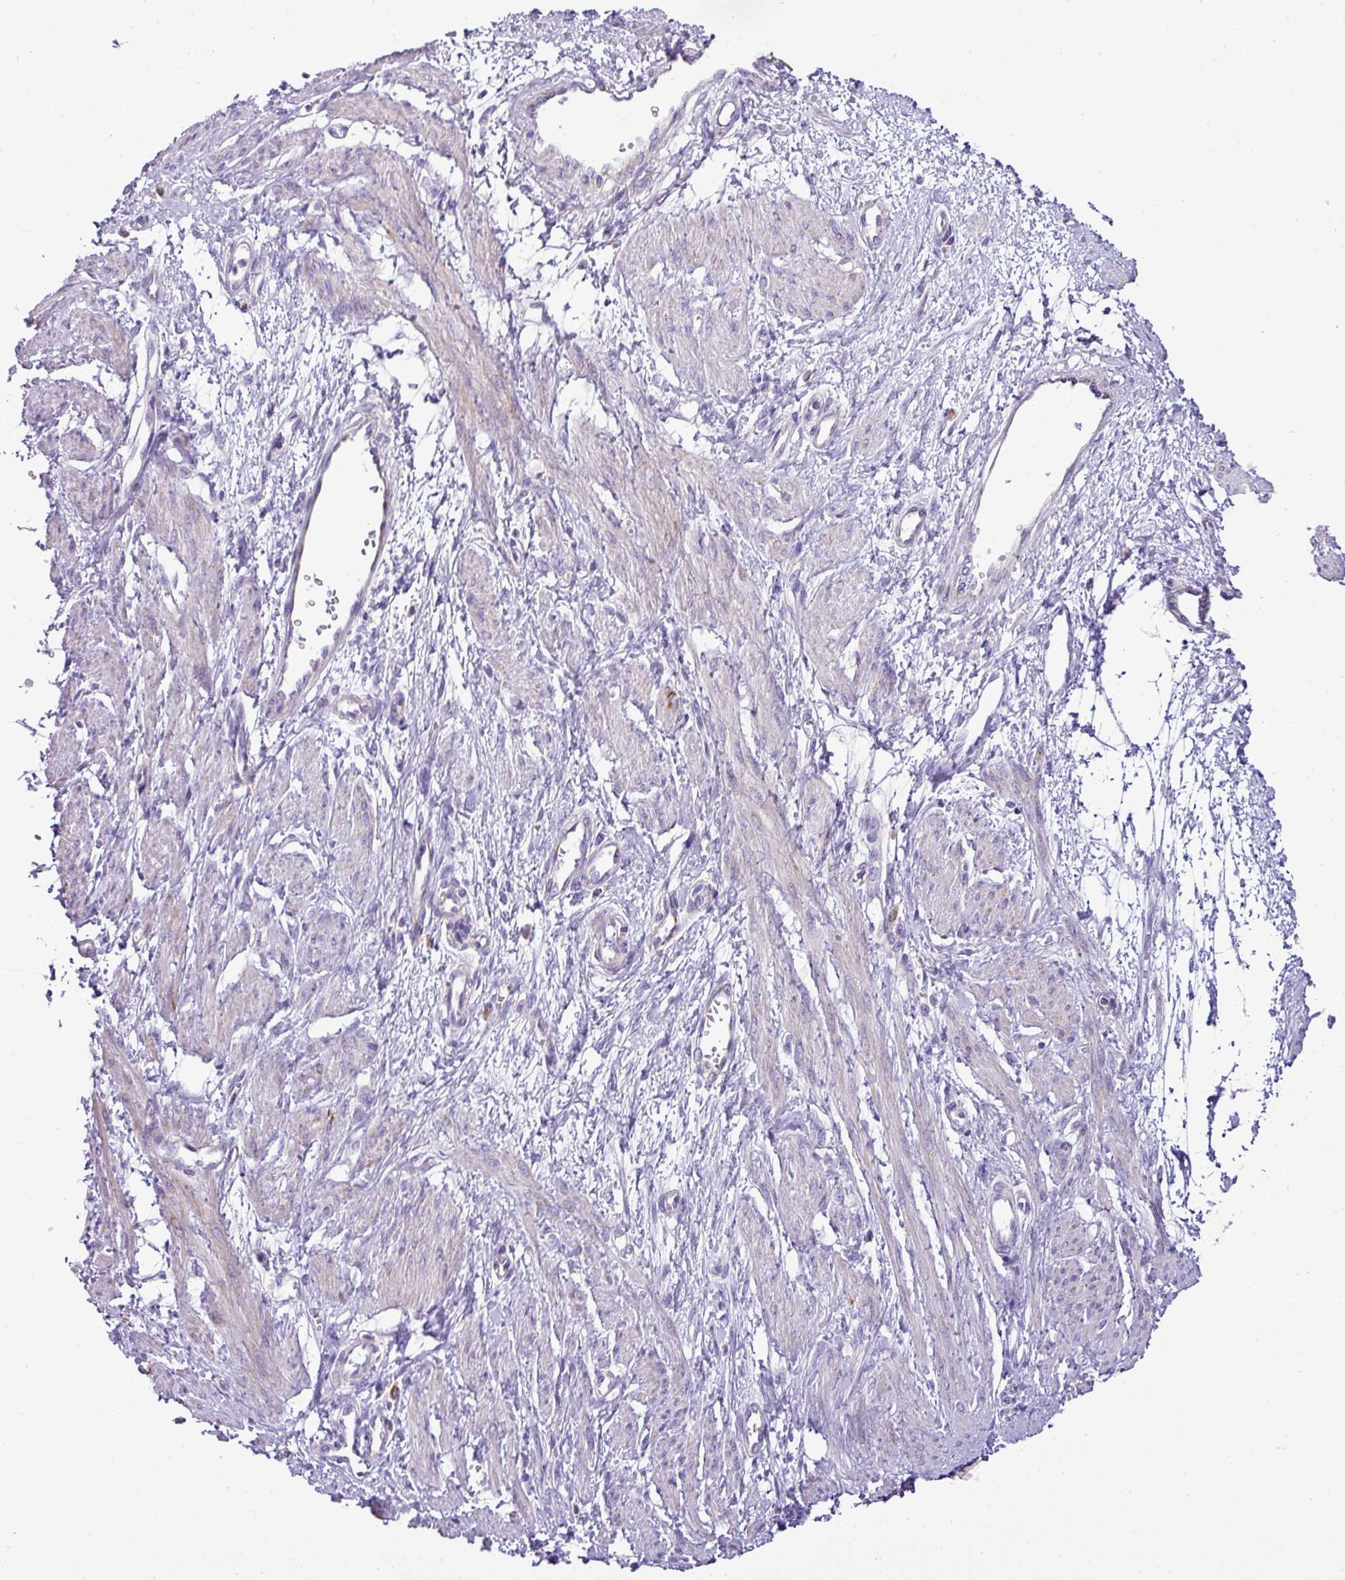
{"staining": {"intensity": "negative", "quantity": "none", "location": "none"}, "tissue": "smooth muscle", "cell_type": "Smooth muscle cells", "image_type": "normal", "snomed": [{"axis": "morphology", "description": "Normal tissue, NOS"}, {"axis": "topography", "description": "Smooth muscle"}, {"axis": "topography", "description": "Uterus"}], "caption": "Immunohistochemistry (IHC) of unremarkable smooth muscle reveals no positivity in smooth muscle cells. (DAB (3,3'-diaminobenzidine) IHC with hematoxylin counter stain).", "gene": "PGAP4", "patient": {"sex": "female", "age": 39}}